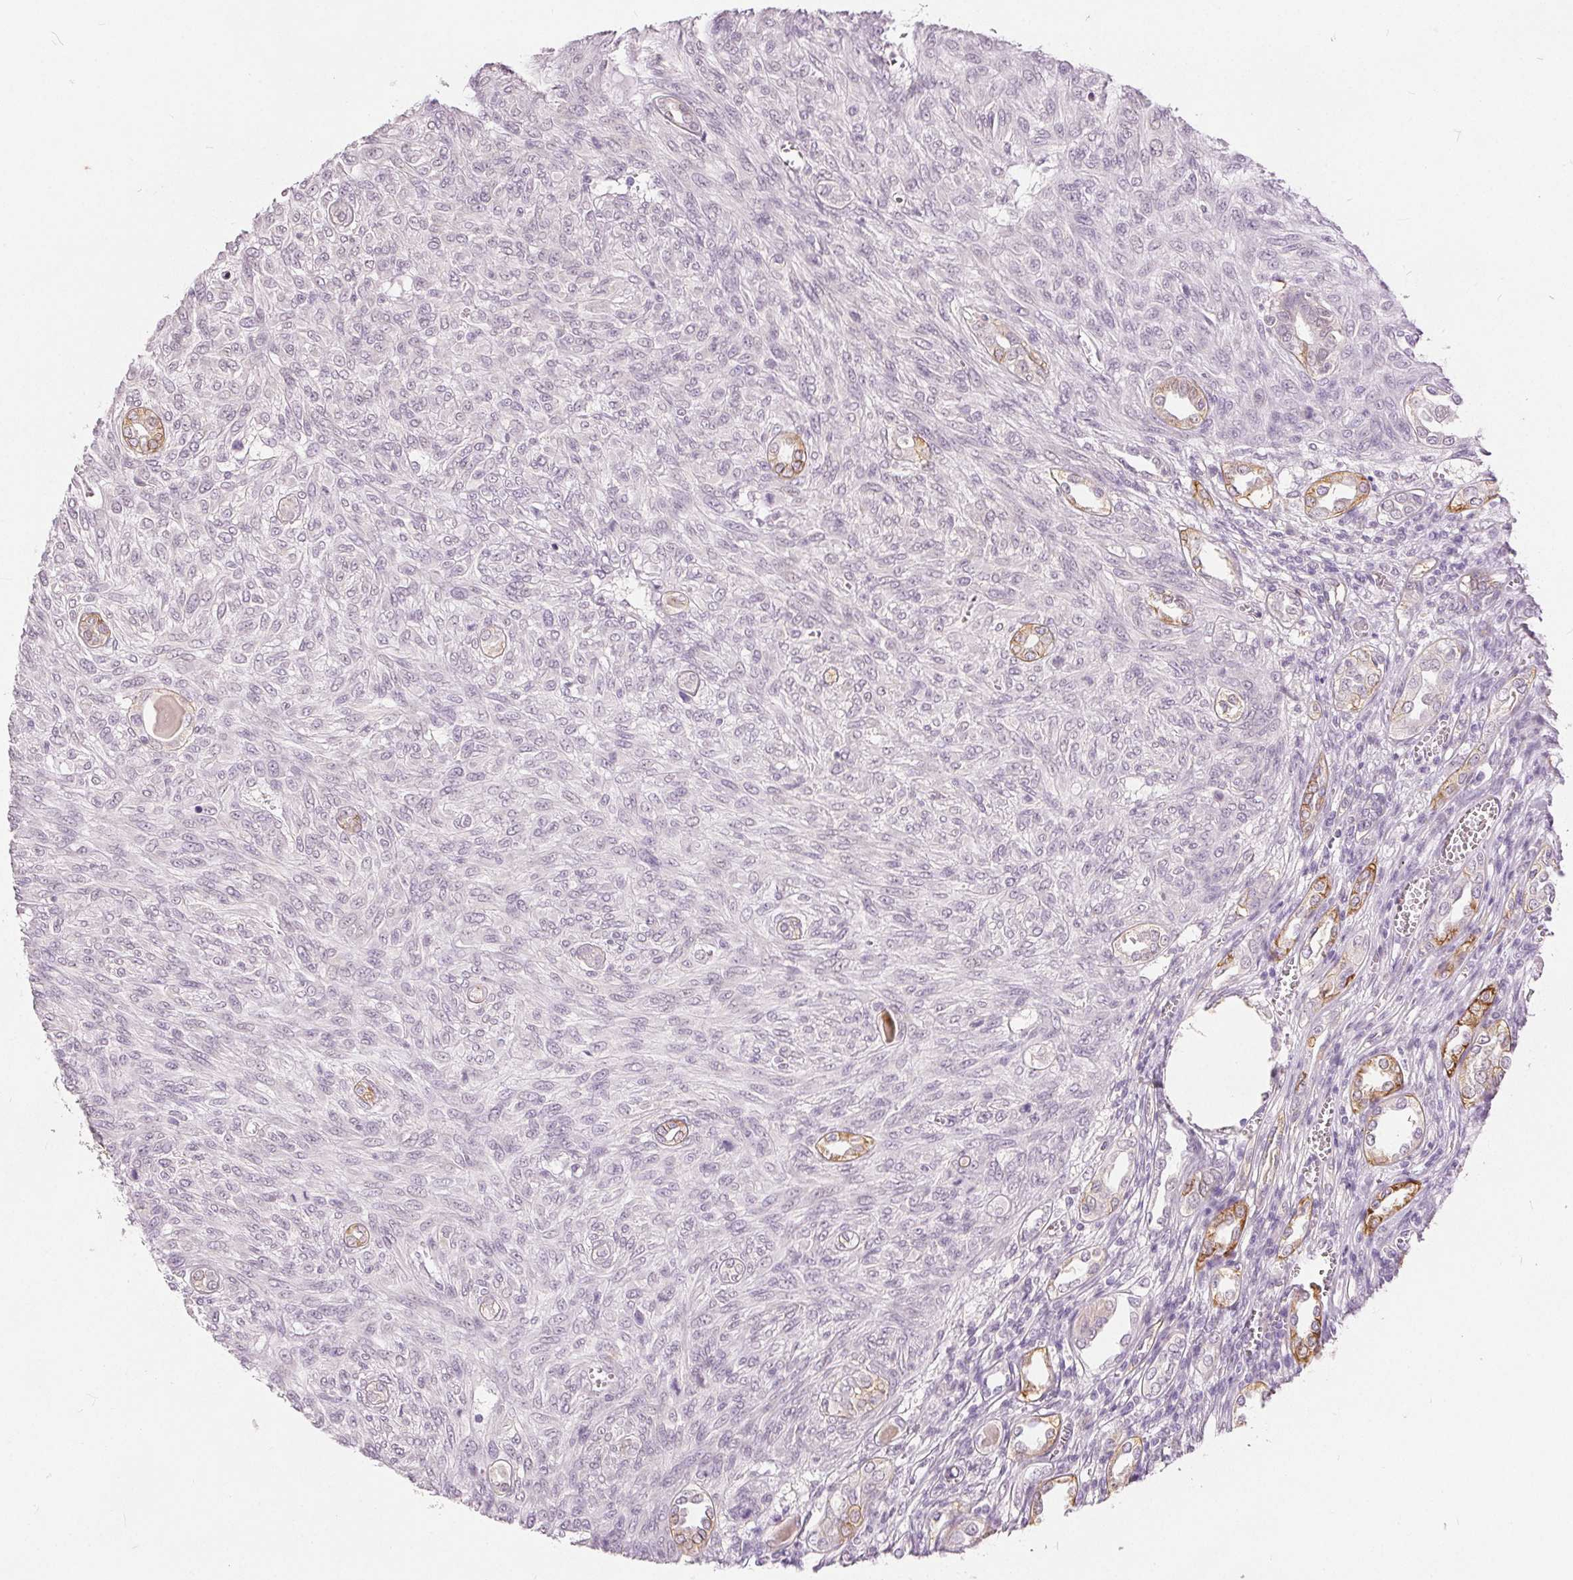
{"staining": {"intensity": "negative", "quantity": "none", "location": "none"}, "tissue": "renal cancer", "cell_type": "Tumor cells", "image_type": "cancer", "snomed": [{"axis": "morphology", "description": "Adenocarcinoma, NOS"}, {"axis": "topography", "description": "Kidney"}], "caption": "High power microscopy histopathology image of an immunohistochemistry (IHC) image of renal cancer, revealing no significant staining in tumor cells. (DAB immunohistochemistry, high magnification).", "gene": "CA12", "patient": {"sex": "male", "age": 58}}